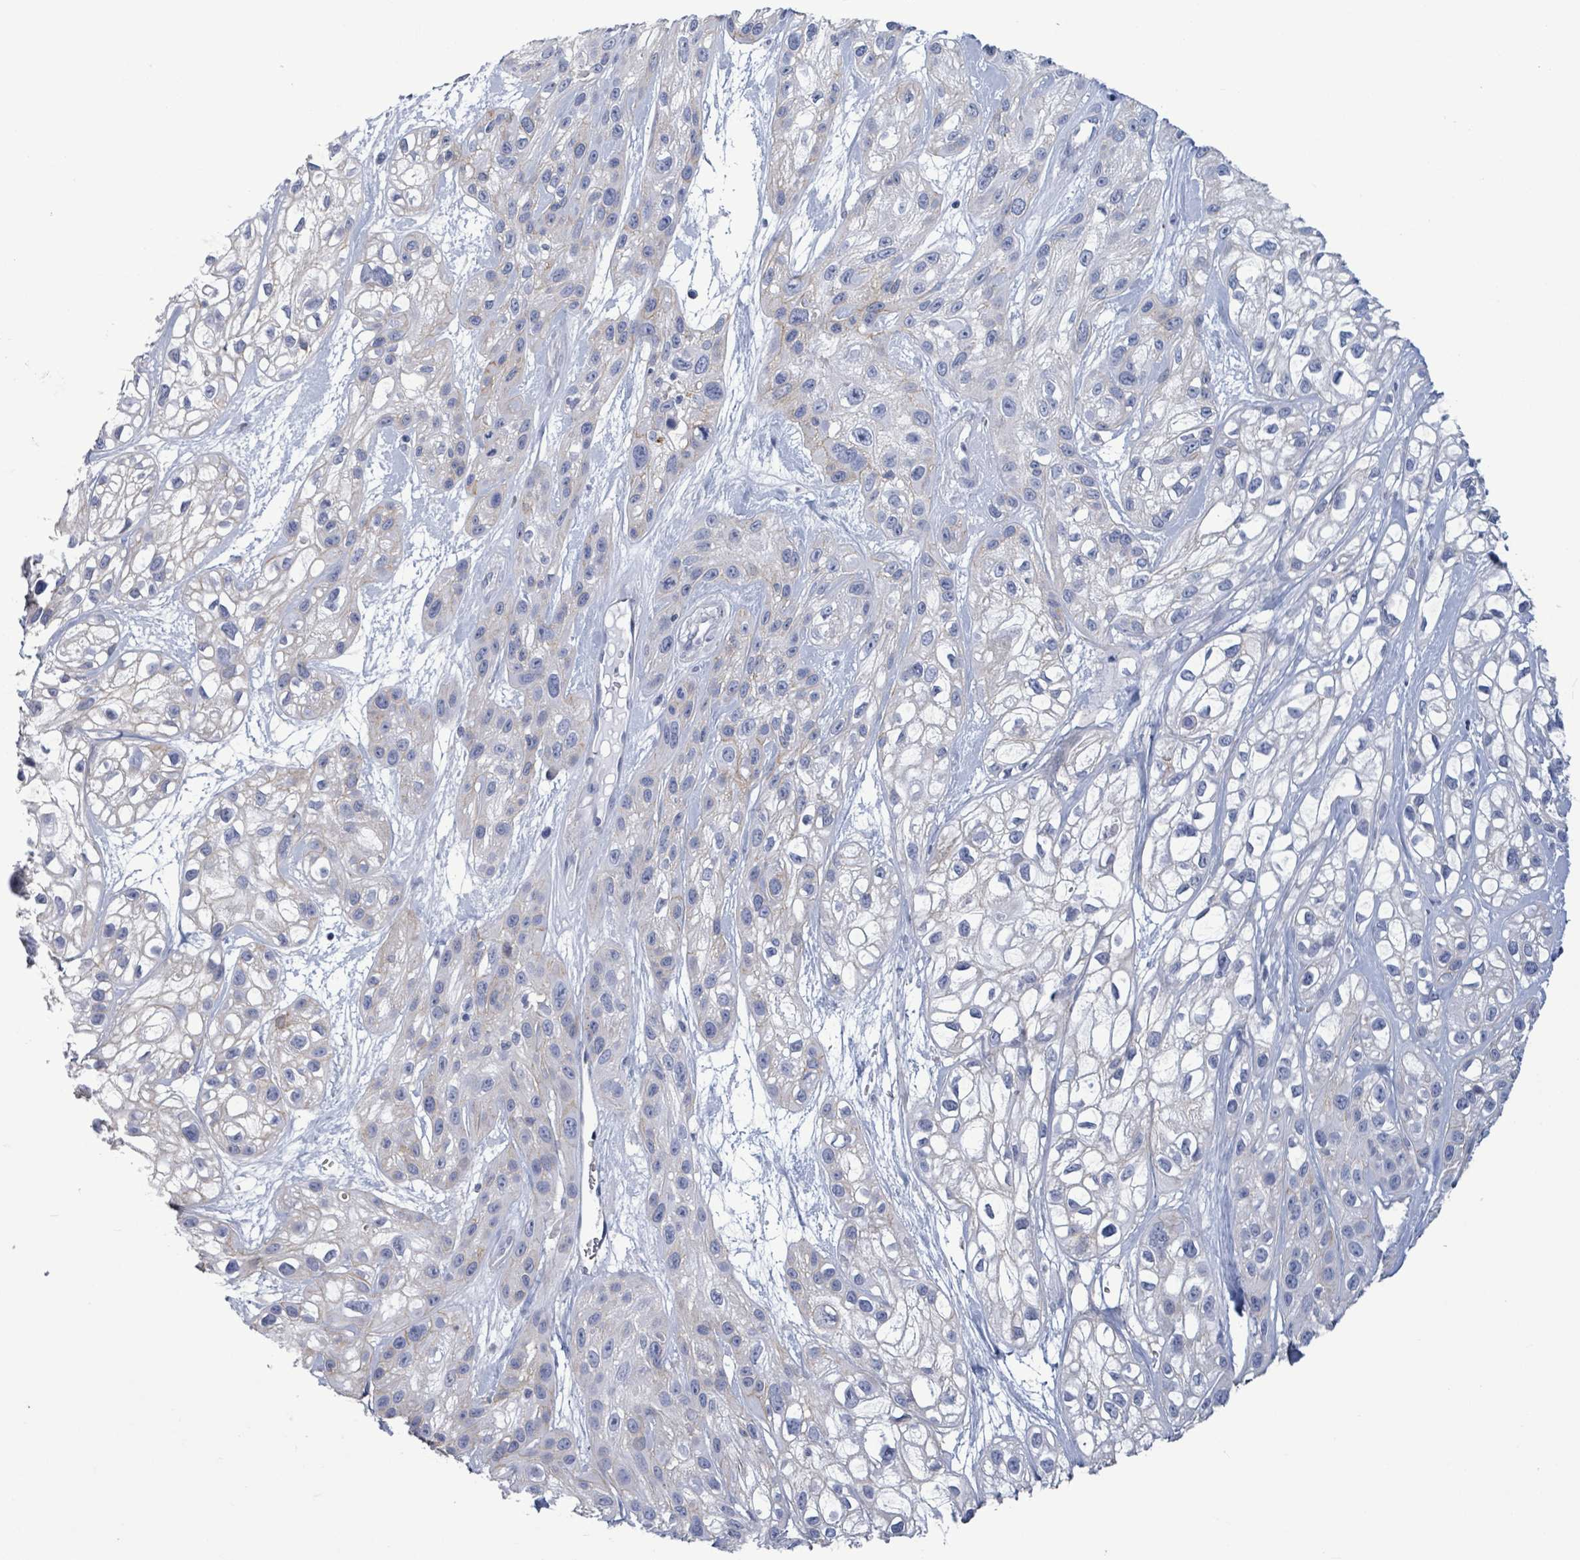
{"staining": {"intensity": "negative", "quantity": "none", "location": "none"}, "tissue": "skin cancer", "cell_type": "Tumor cells", "image_type": "cancer", "snomed": [{"axis": "morphology", "description": "Squamous cell carcinoma, NOS"}, {"axis": "topography", "description": "Skin"}], "caption": "Micrograph shows no protein expression in tumor cells of skin cancer (squamous cell carcinoma) tissue.", "gene": "BSG", "patient": {"sex": "male", "age": 82}}